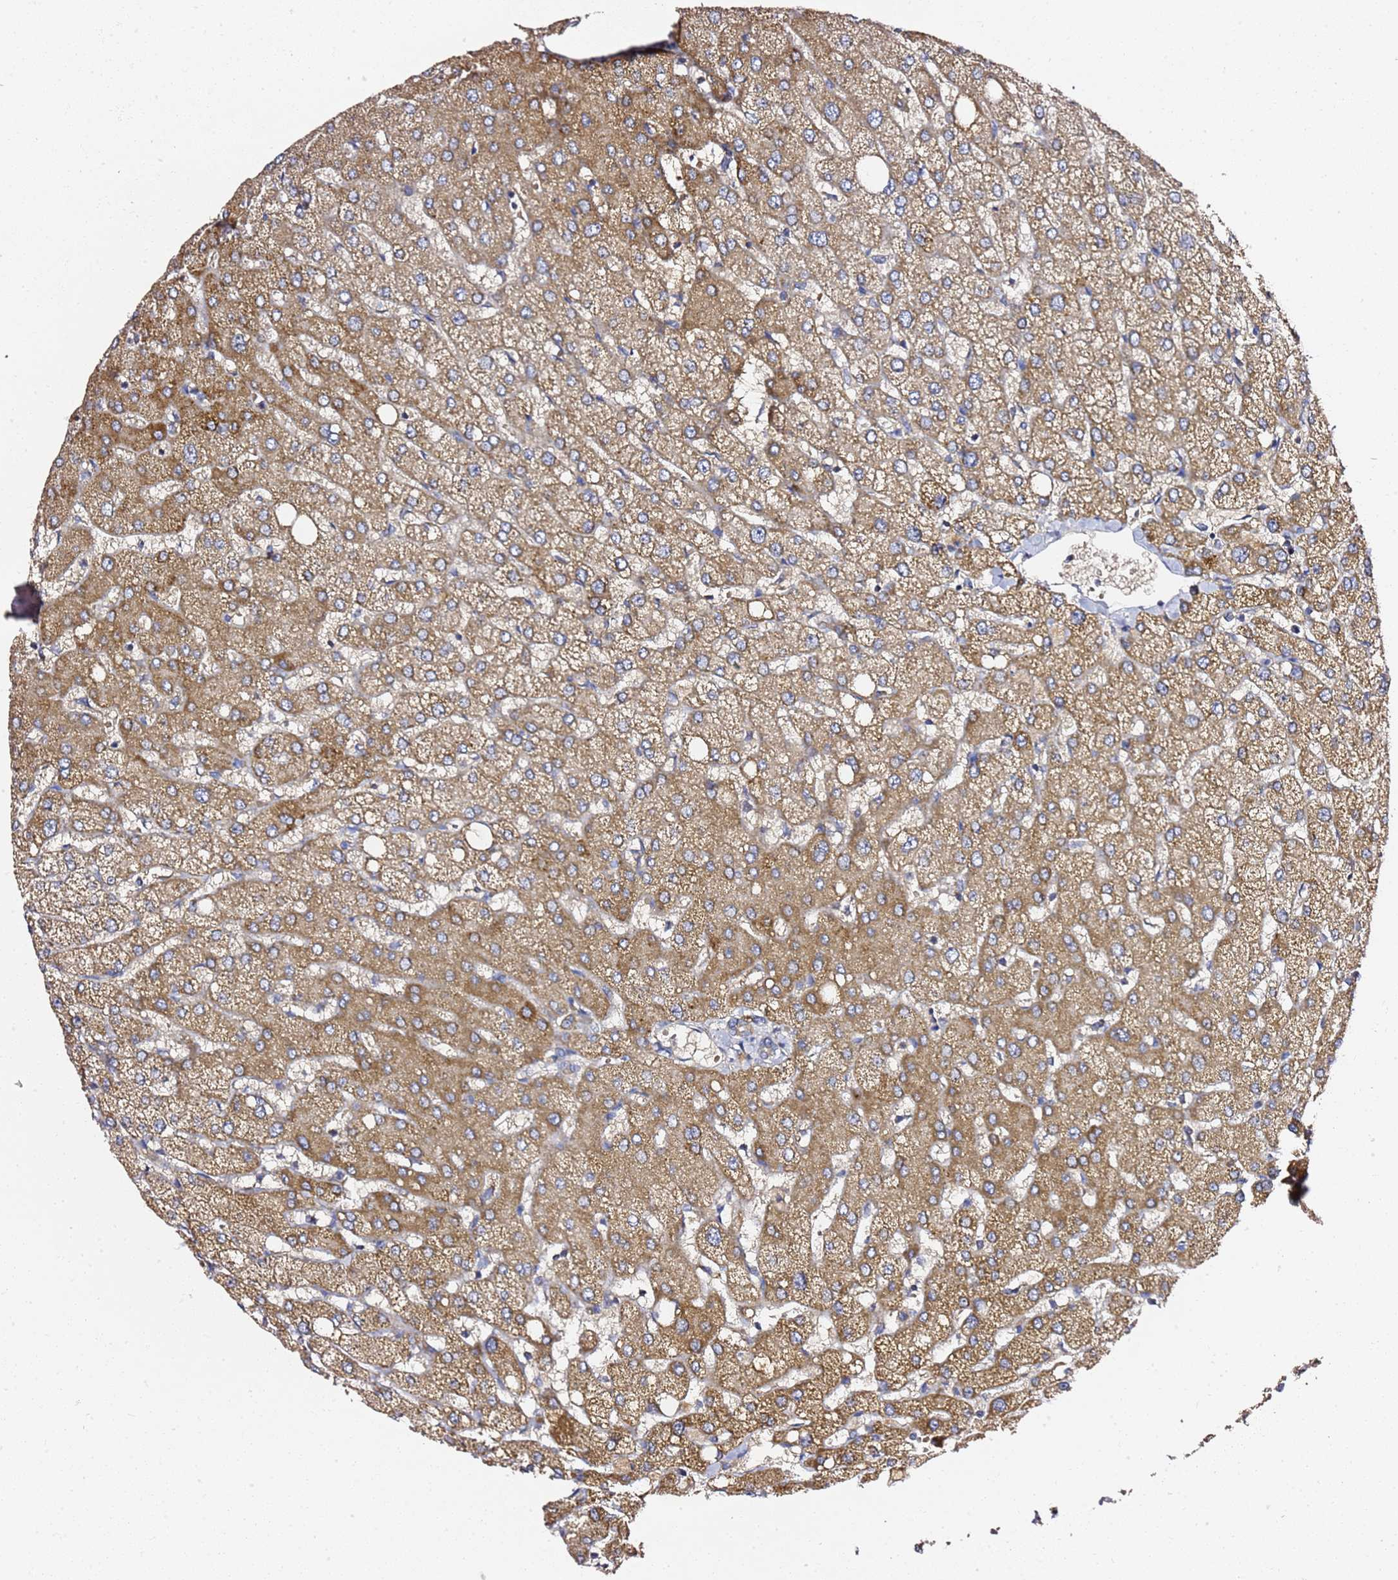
{"staining": {"intensity": "weak", "quantity": "<25%", "location": "cytoplasmic/membranous"}, "tissue": "liver", "cell_type": "Cholangiocytes", "image_type": "normal", "snomed": [{"axis": "morphology", "description": "Normal tissue, NOS"}, {"axis": "topography", "description": "Liver"}], "caption": "High magnification brightfield microscopy of unremarkable liver stained with DAB (3,3'-diaminobenzidine) (brown) and counterstained with hematoxylin (blue): cholangiocytes show no significant positivity. The staining is performed using DAB (3,3'-diaminobenzidine) brown chromogen with nuclei counter-stained in using hematoxylin.", "gene": "C19orf12", "patient": {"sex": "female", "age": 54}}